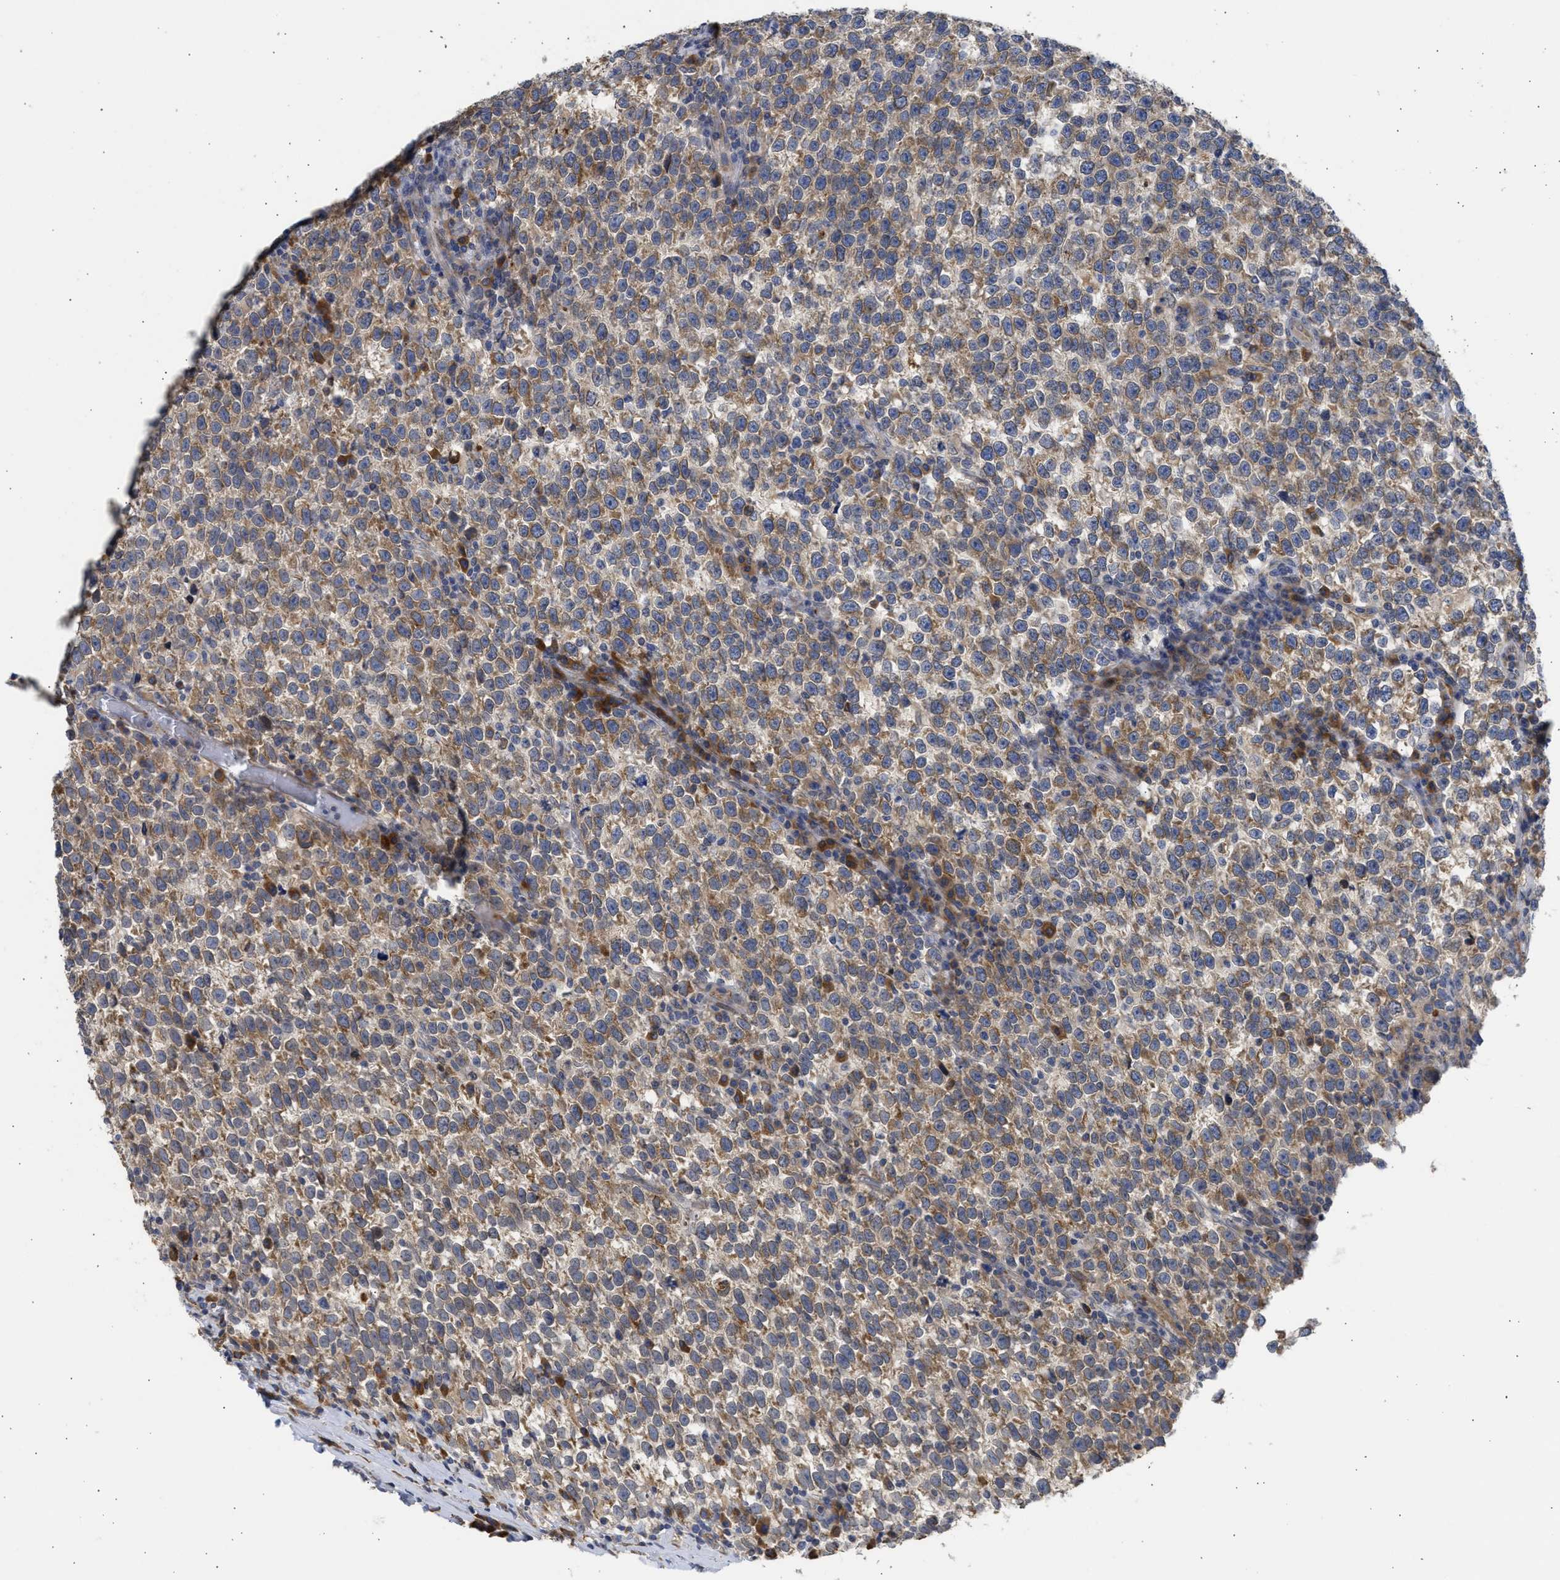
{"staining": {"intensity": "moderate", "quantity": ">75%", "location": "cytoplasmic/membranous"}, "tissue": "testis cancer", "cell_type": "Tumor cells", "image_type": "cancer", "snomed": [{"axis": "morphology", "description": "Normal tissue, NOS"}, {"axis": "morphology", "description": "Seminoma, NOS"}, {"axis": "topography", "description": "Testis"}], "caption": "An immunohistochemistry histopathology image of tumor tissue is shown. Protein staining in brown shows moderate cytoplasmic/membranous positivity in seminoma (testis) within tumor cells.", "gene": "TMED1", "patient": {"sex": "male", "age": 43}}